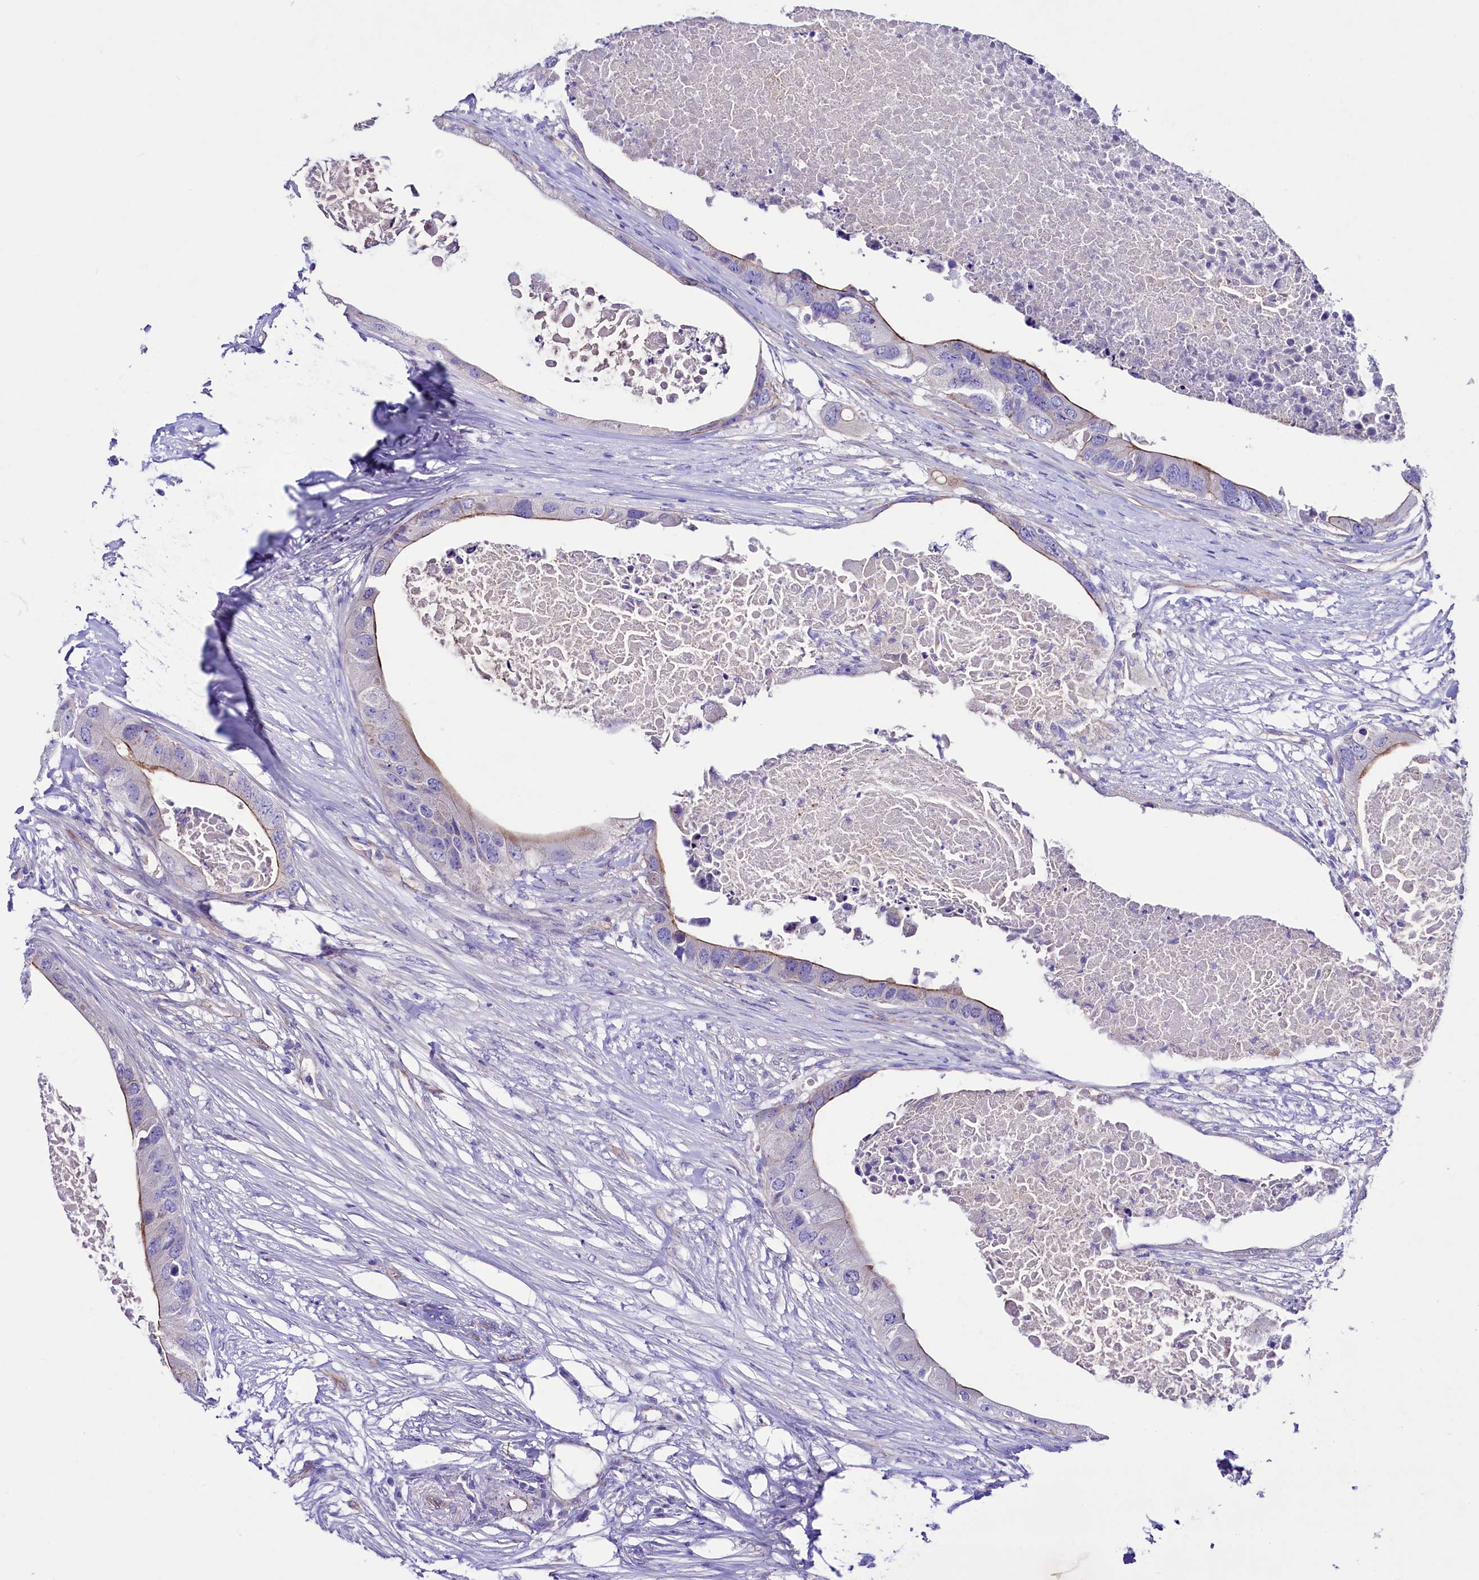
{"staining": {"intensity": "moderate", "quantity": "25%-75%", "location": "cytoplasmic/membranous"}, "tissue": "colorectal cancer", "cell_type": "Tumor cells", "image_type": "cancer", "snomed": [{"axis": "morphology", "description": "Adenocarcinoma, NOS"}, {"axis": "topography", "description": "Colon"}], "caption": "Immunohistochemistry (IHC) (DAB (3,3'-diaminobenzidine)) staining of human colorectal cancer demonstrates moderate cytoplasmic/membranous protein positivity in about 25%-75% of tumor cells.", "gene": "SLF1", "patient": {"sex": "male", "age": 71}}